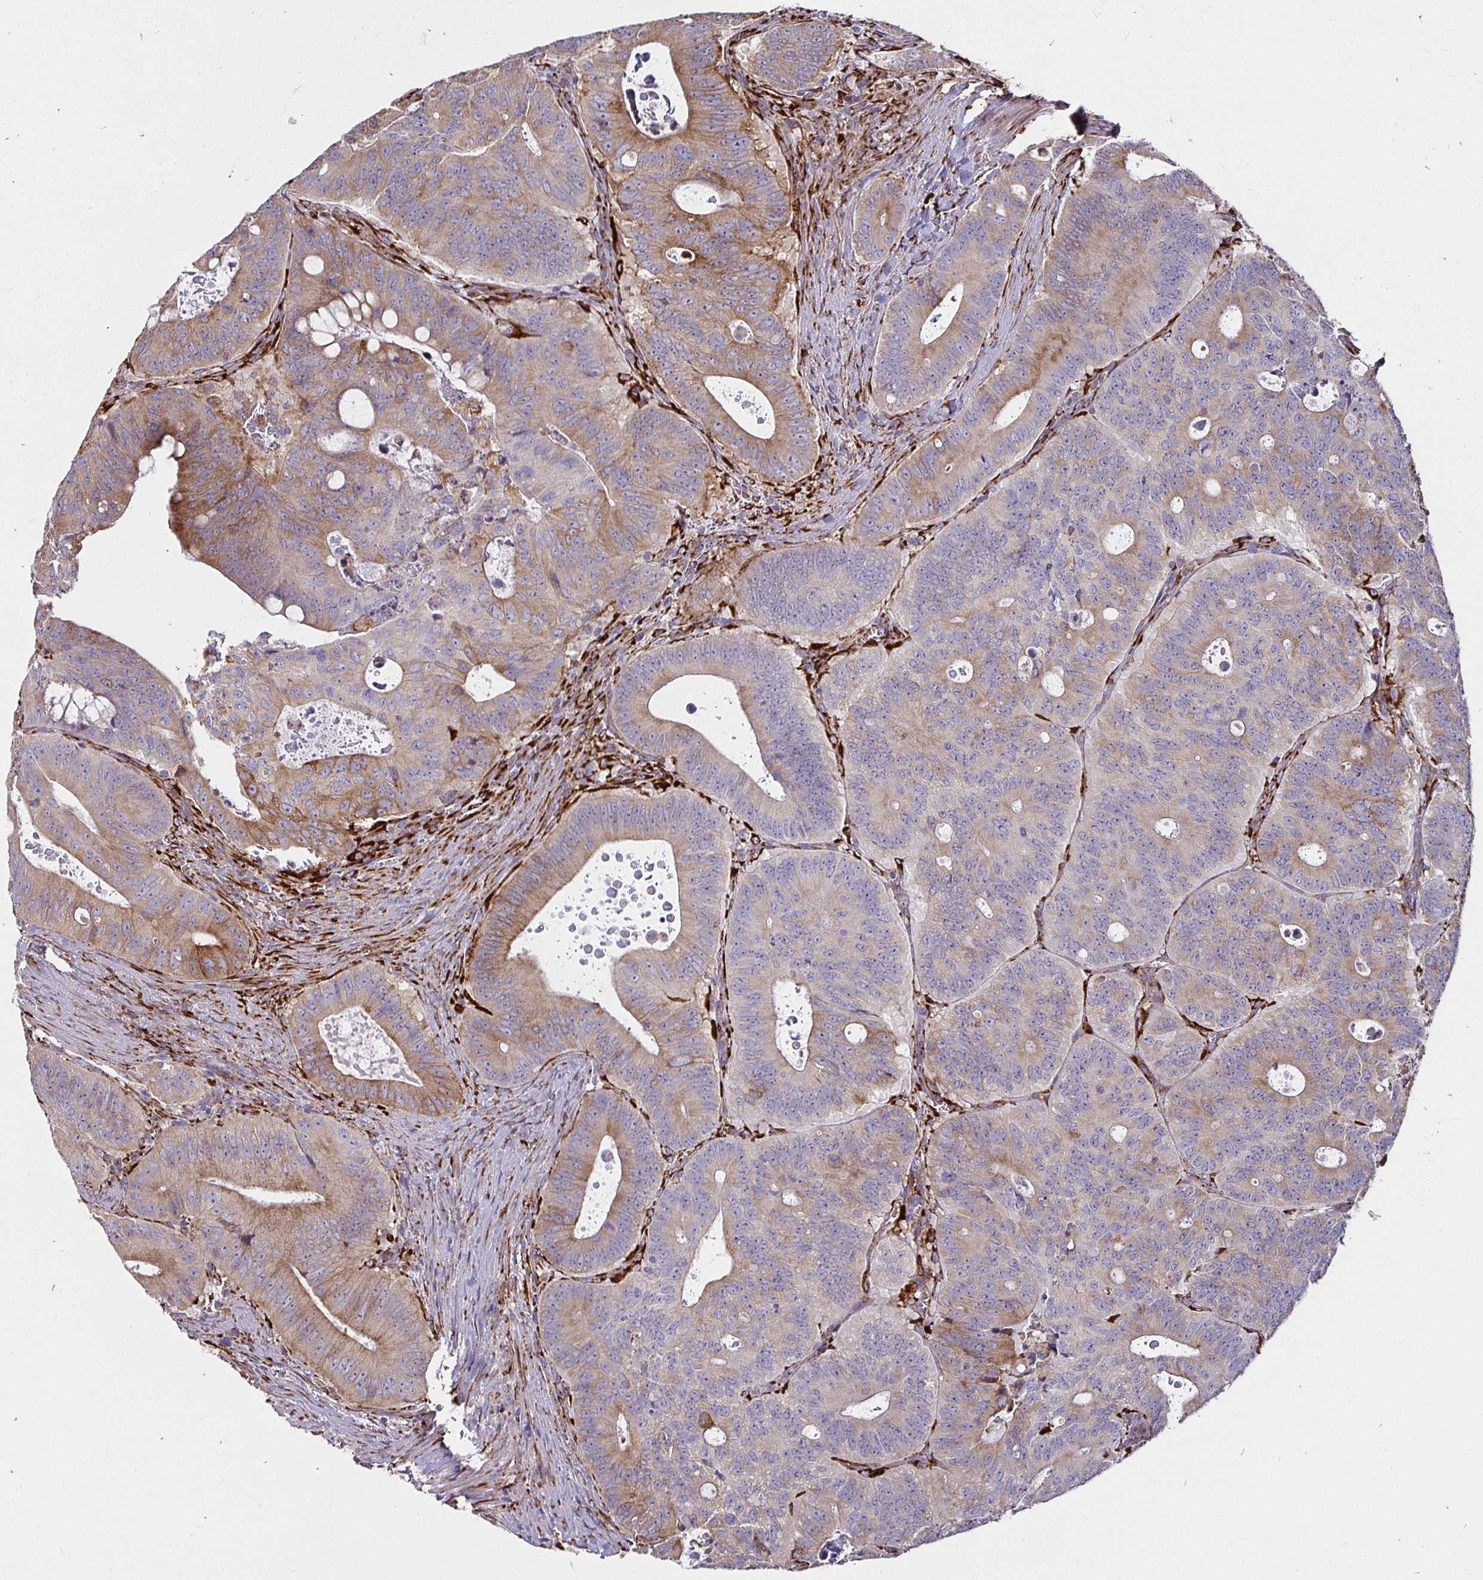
{"staining": {"intensity": "moderate", "quantity": "25%-75%", "location": "cytoplasmic/membranous"}, "tissue": "colorectal cancer", "cell_type": "Tumor cells", "image_type": "cancer", "snomed": [{"axis": "morphology", "description": "Adenocarcinoma, NOS"}, {"axis": "topography", "description": "Colon"}], "caption": "Protein positivity by IHC shows moderate cytoplasmic/membranous positivity in about 25%-75% of tumor cells in colorectal adenocarcinoma.", "gene": "P4HA2", "patient": {"sex": "male", "age": 62}}